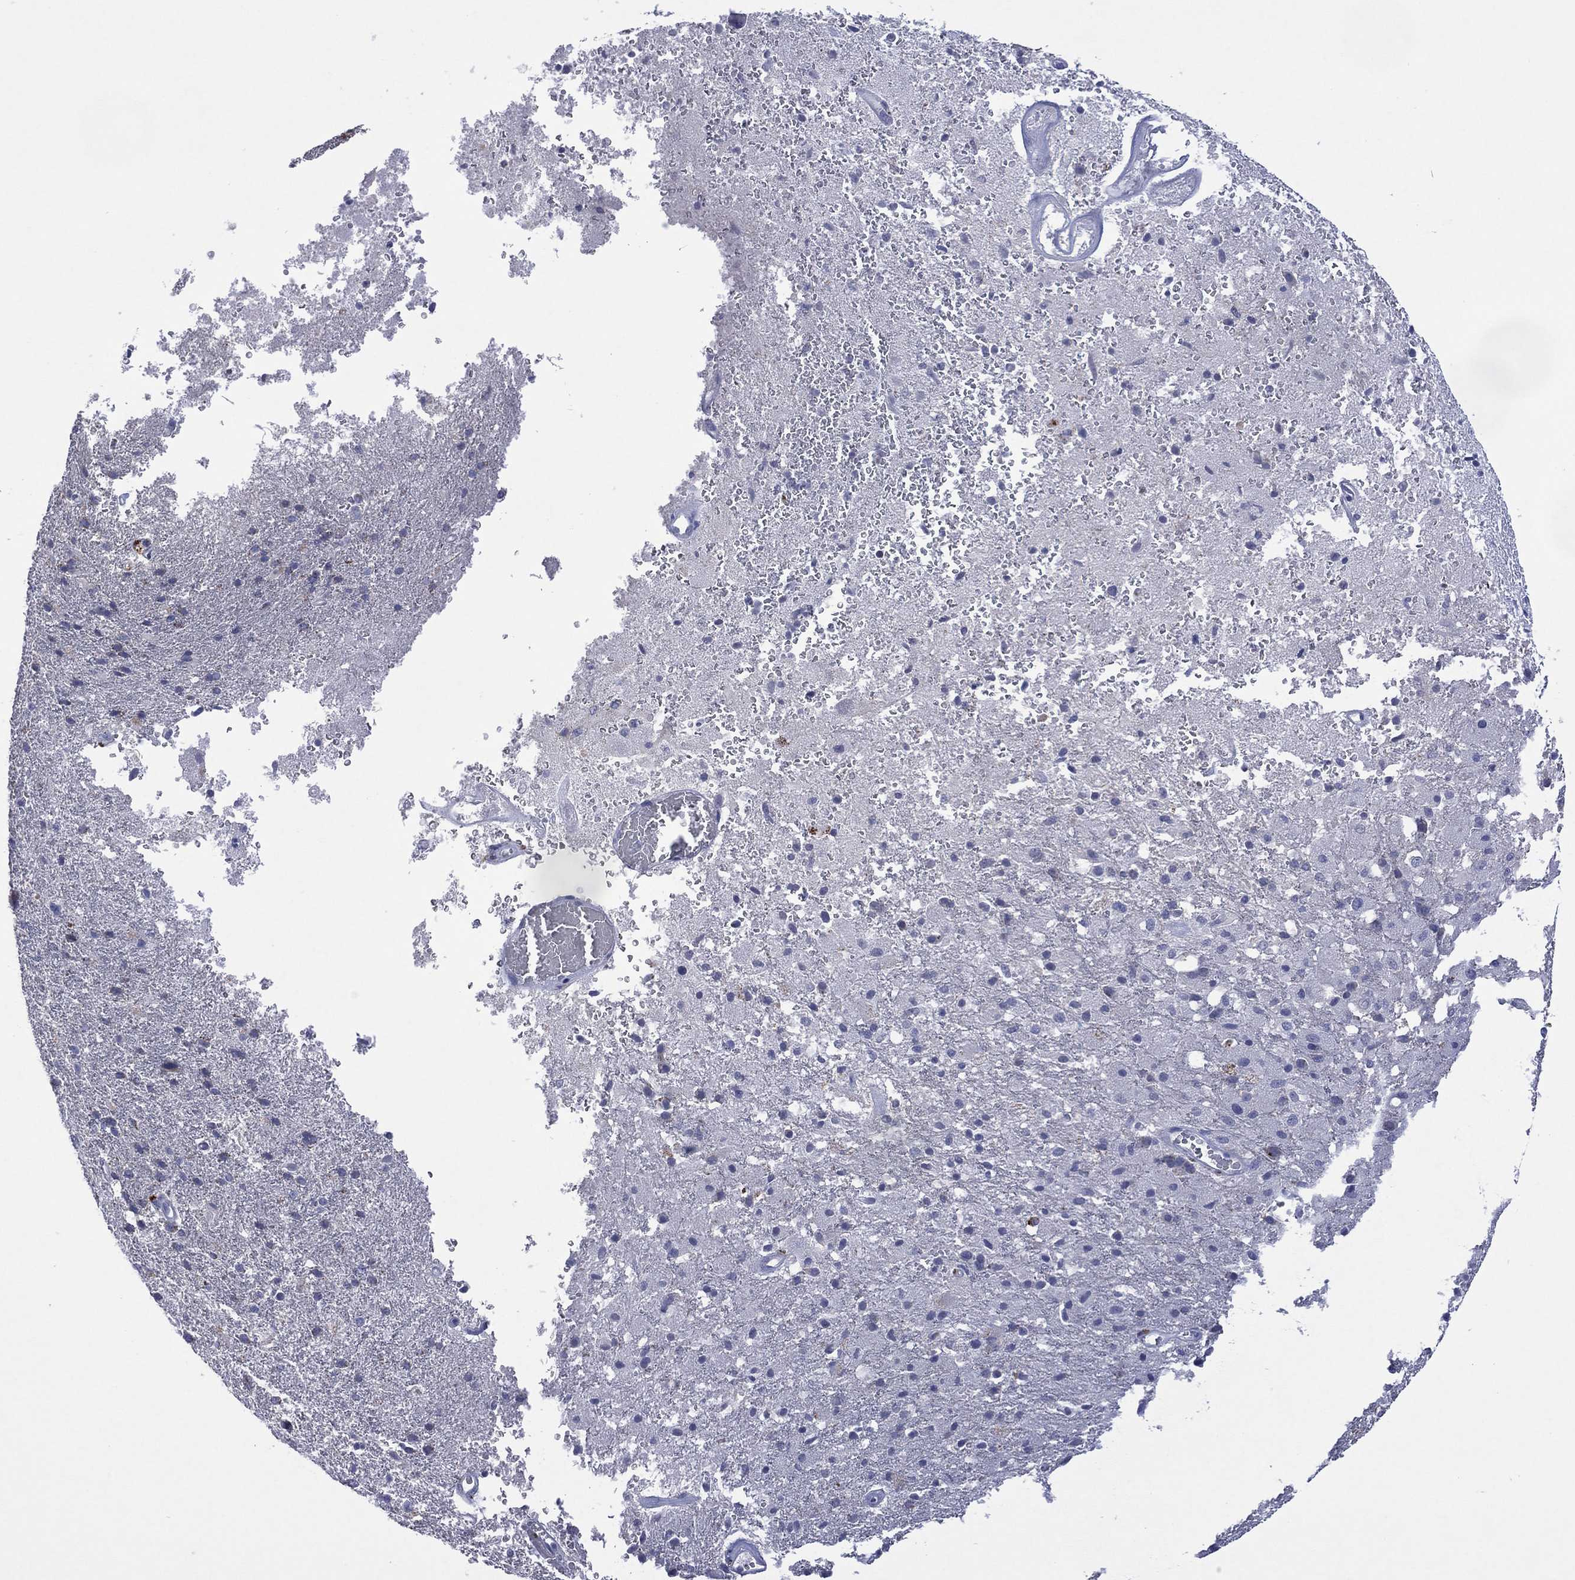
{"staining": {"intensity": "negative", "quantity": "none", "location": "none"}, "tissue": "cerebral cortex", "cell_type": "Endothelial cells", "image_type": "normal", "snomed": [{"axis": "morphology", "description": "Normal tissue, NOS"}, {"axis": "morphology", "description": "Glioma, malignant, High grade"}, {"axis": "topography", "description": "Cerebral cortex"}], "caption": "IHC of benign cerebral cortex demonstrates no staining in endothelial cells.", "gene": "ASB10", "patient": {"sex": "male", "age": 77}}